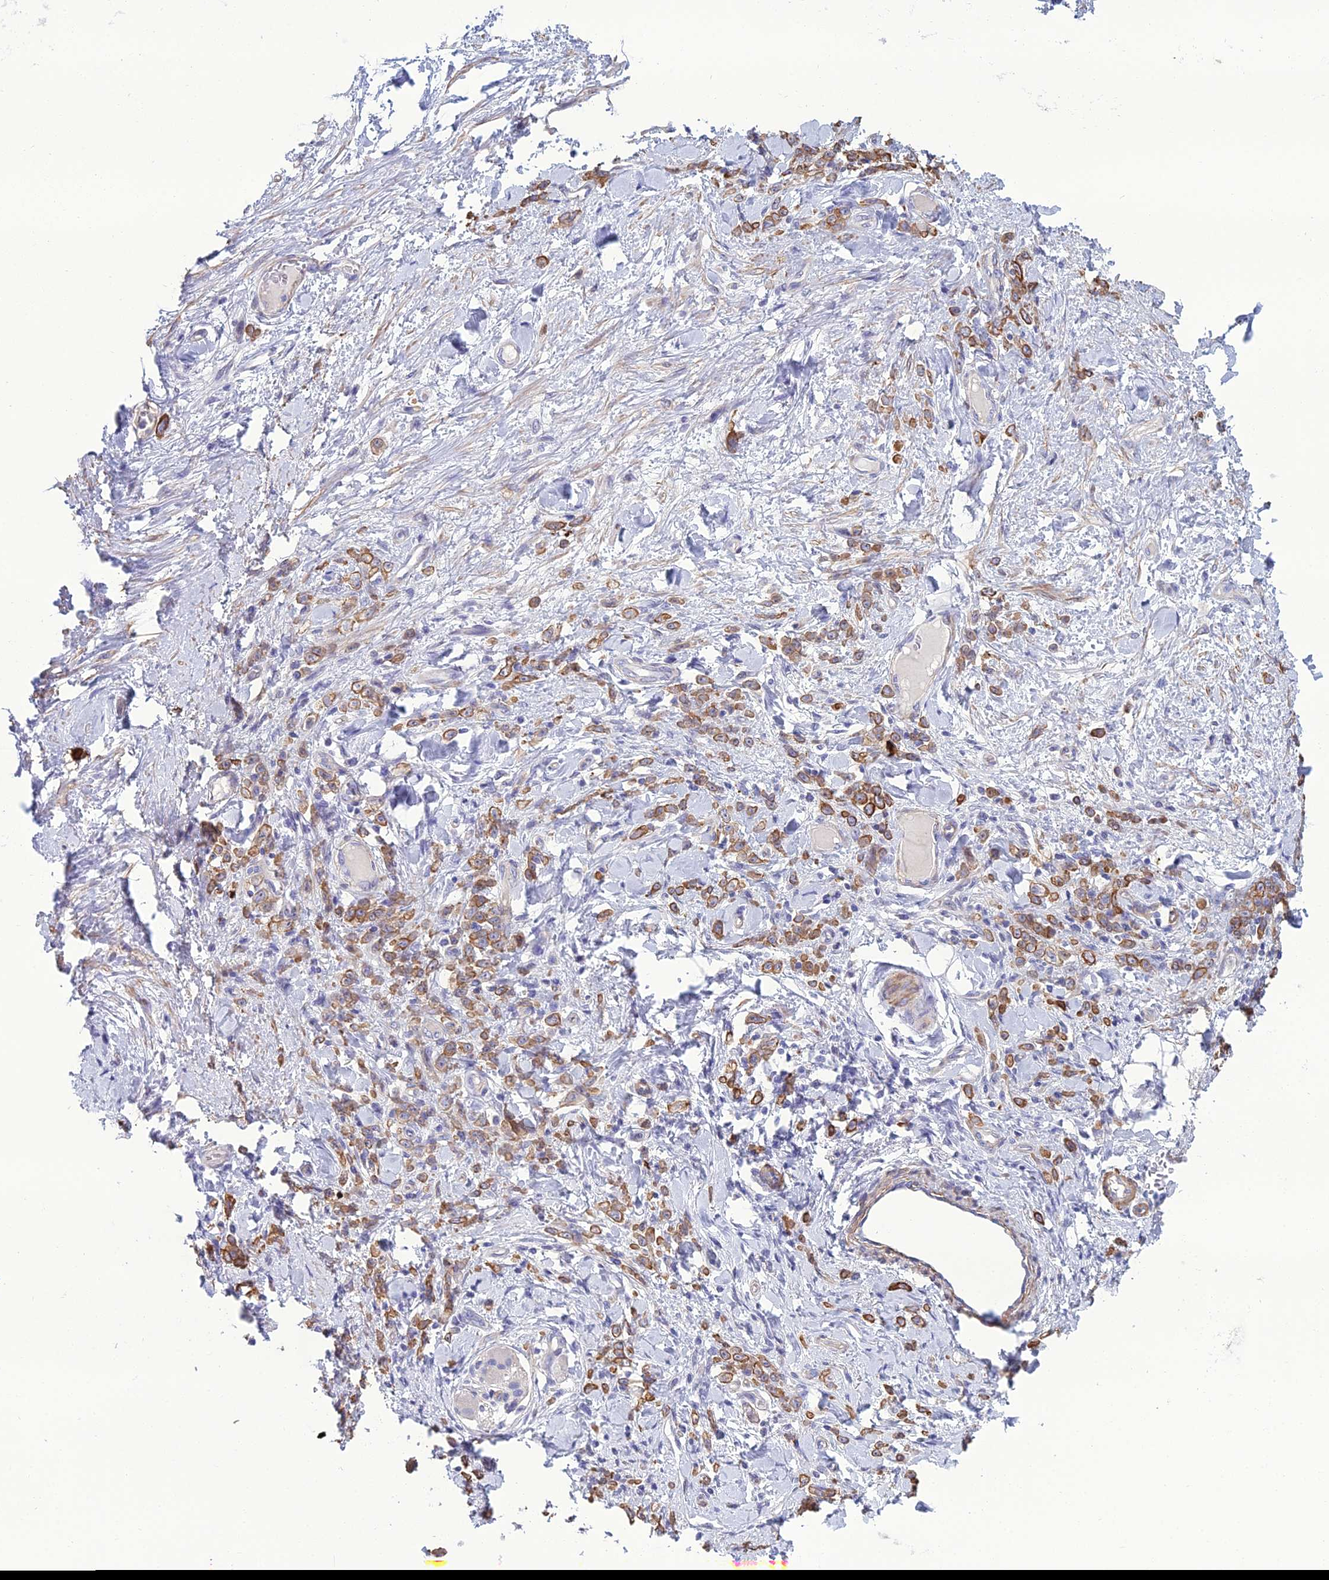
{"staining": {"intensity": "strong", "quantity": ">75%", "location": "cytoplasmic/membranous"}, "tissue": "stomach cancer", "cell_type": "Tumor cells", "image_type": "cancer", "snomed": [{"axis": "morphology", "description": "Normal tissue, NOS"}, {"axis": "morphology", "description": "Adenocarcinoma, NOS"}, {"axis": "topography", "description": "Stomach"}], "caption": "A brown stain highlights strong cytoplasmic/membranous positivity of a protein in human stomach cancer (adenocarcinoma) tumor cells.", "gene": "LZTS2", "patient": {"sex": "male", "age": 82}}